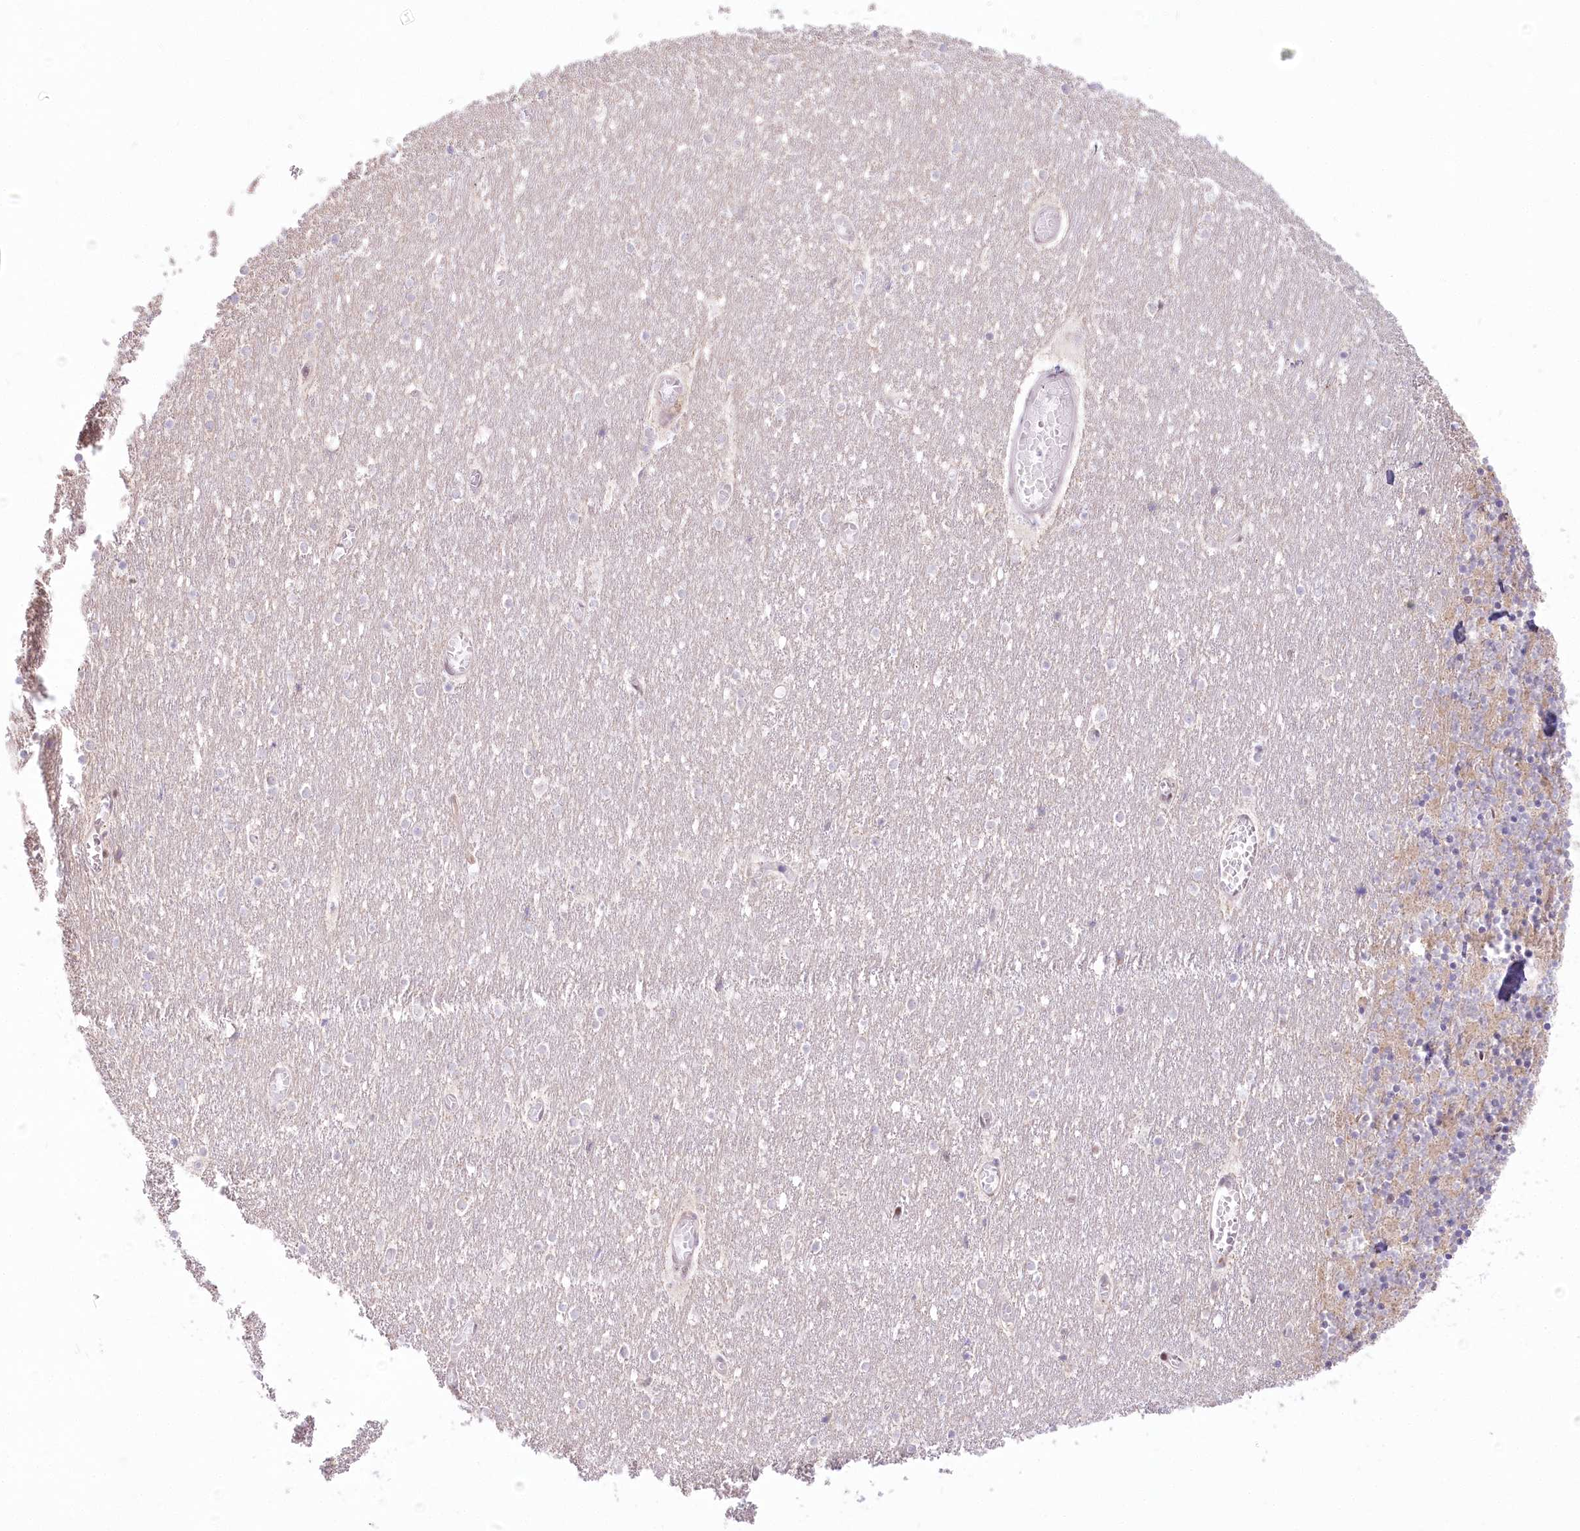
{"staining": {"intensity": "weak", "quantity": "25%-75%", "location": "cytoplasmic/membranous"}, "tissue": "cerebellum", "cell_type": "Cells in granular layer", "image_type": "normal", "snomed": [{"axis": "morphology", "description": "Normal tissue, NOS"}, {"axis": "topography", "description": "Cerebellum"}], "caption": "Protein expression analysis of unremarkable cerebellum displays weak cytoplasmic/membranous staining in approximately 25%-75% of cells in granular layer. Using DAB (brown) and hematoxylin (blue) stains, captured at high magnification using brightfield microscopy.", "gene": "PYURF", "patient": {"sex": "female", "age": 28}}